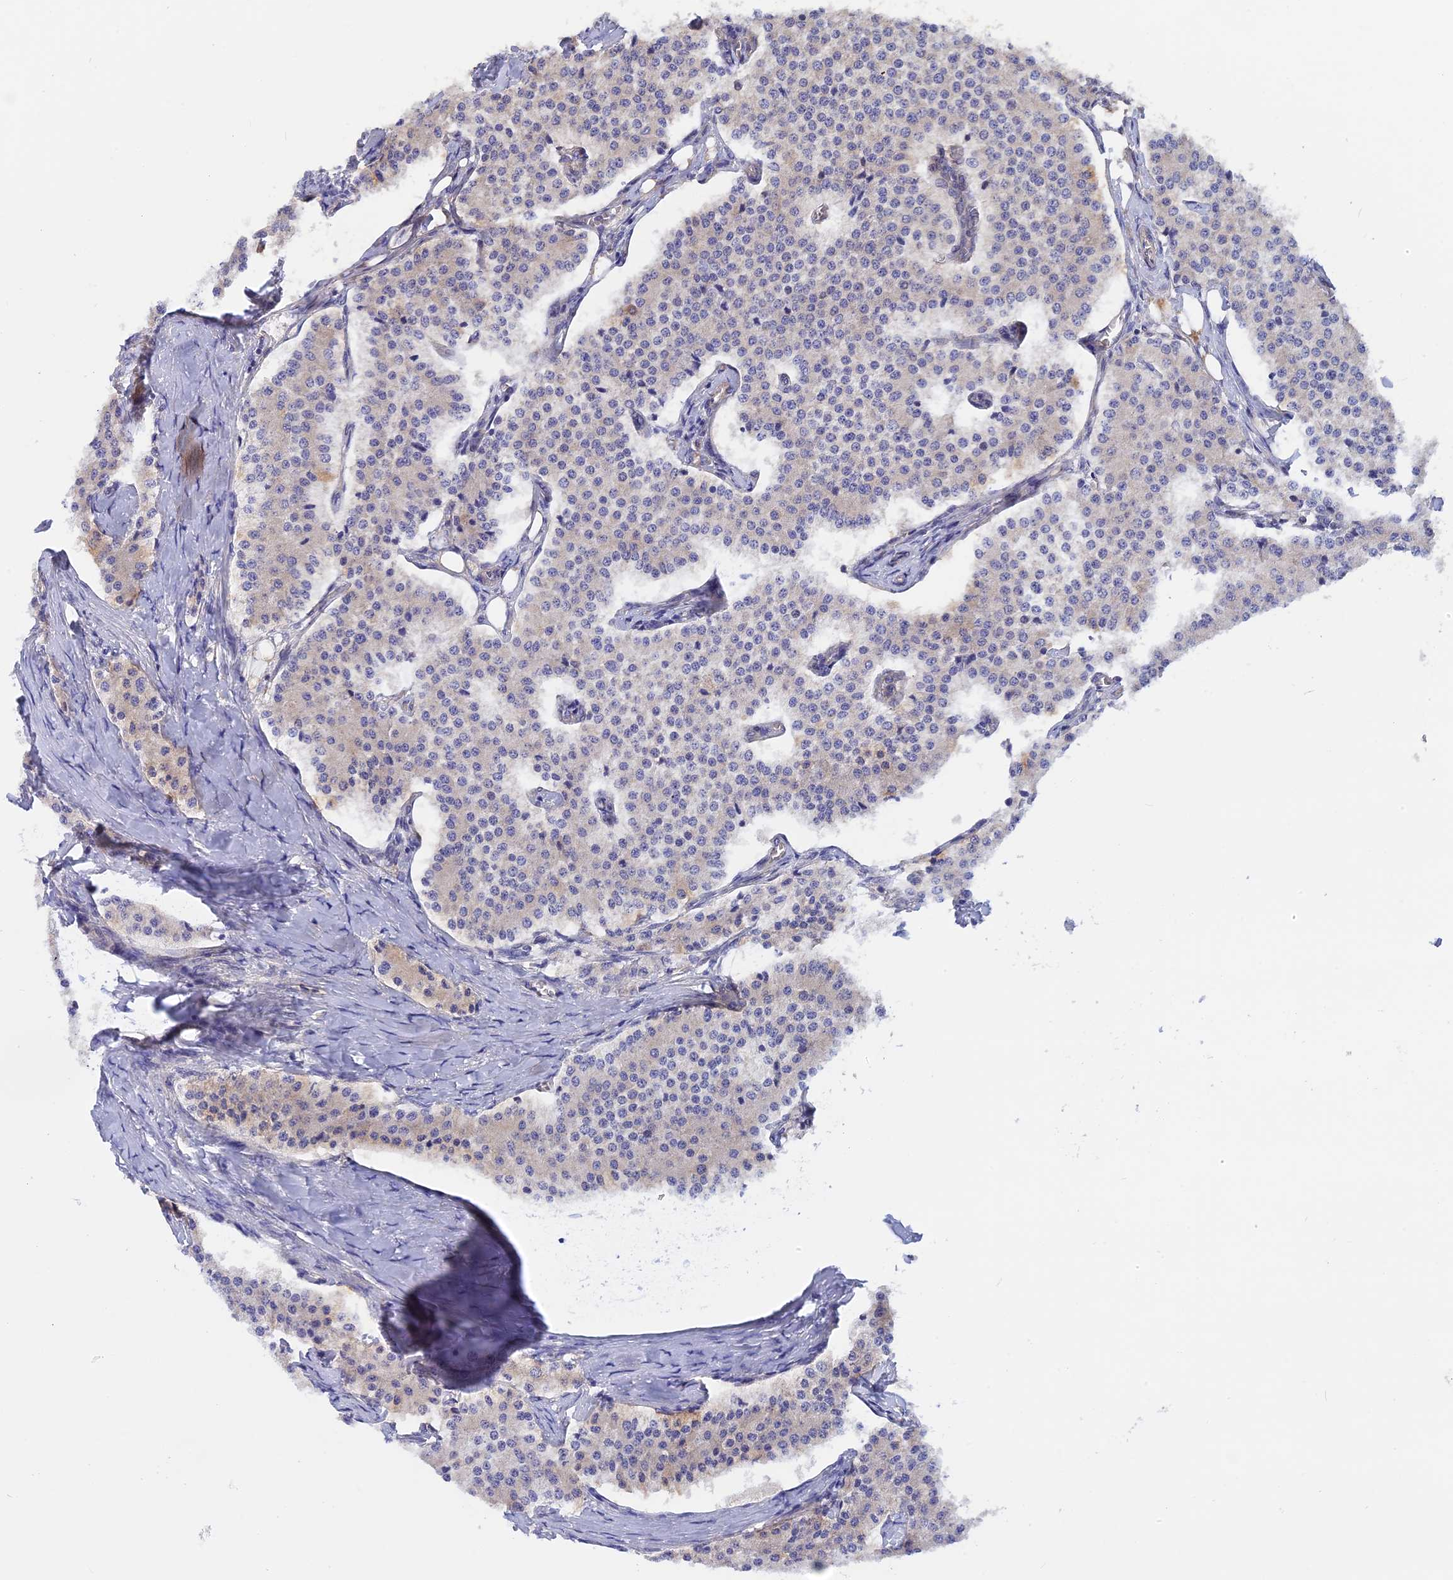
{"staining": {"intensity": "weak", "quantity": "<25%", "location": "cytoplasmic/membranous"}, "tissue": "carcinoid", "cell_type": "Tumor cells", "image_type": "cancer", "snomed": [{"axis": "morphology", "description": "Carcinoid, malignant, NOS"}, {"axis": "topography", "description": "Colon"}], "caption": "Immunohistochemistry photomicrograph of carcinoid stained for a protein (brown), which displays no staining in tumor cells. (DAB immunohistochemistry with hematoxylin counter stain).", "gene": "HYCC1", "patient": {"sex": "female", "age": 52}}